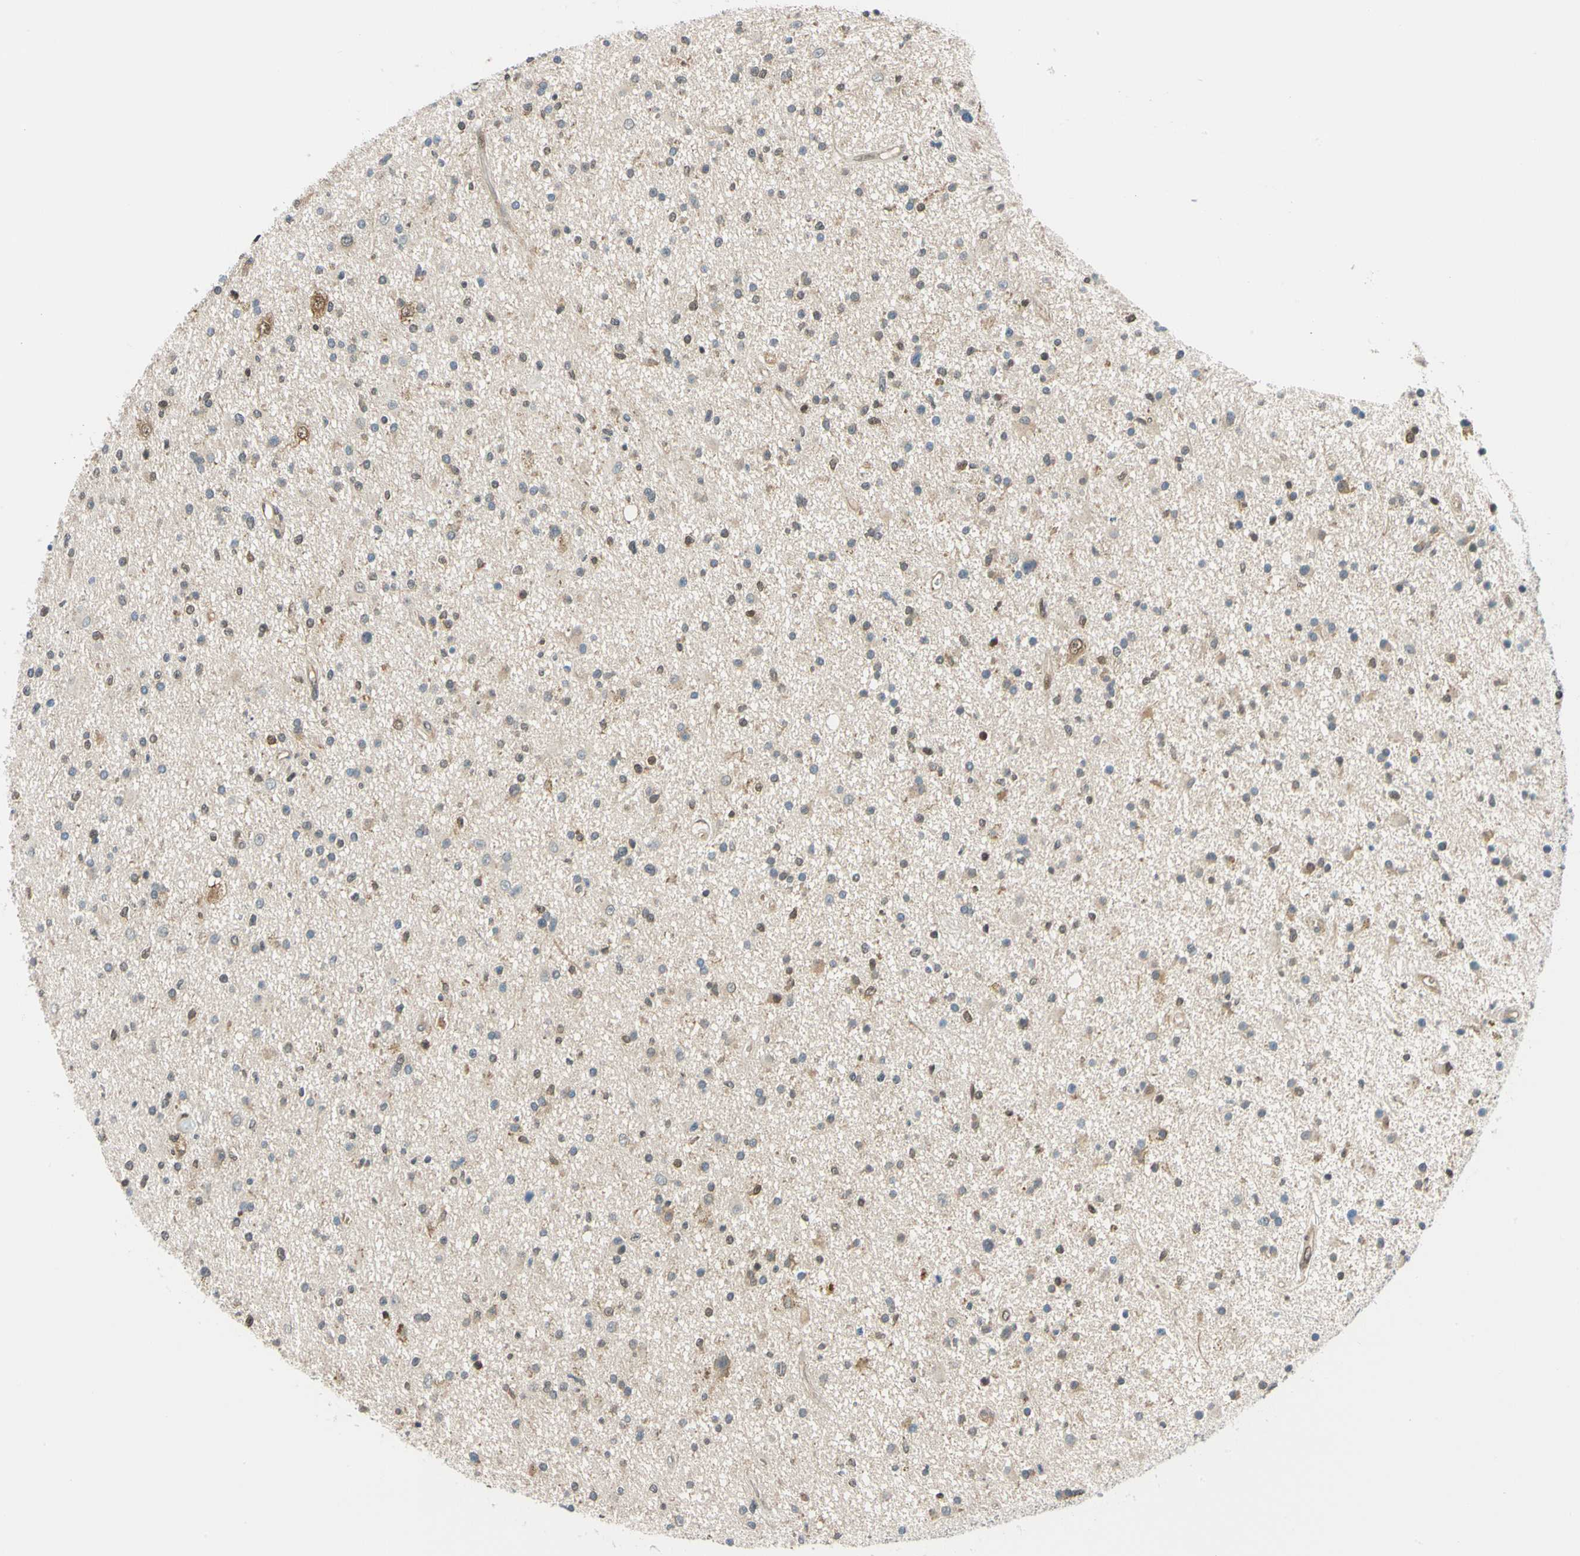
{"staining": {"intensity": "weak", "quantity": "<25%", "location": "cytoplasmic/membranous,nuclear"}, "tissue": "glioma", "cell_type": "Tumor cells", "image_type": "cancer", "snomed": [{"axis": "morphology", "description": "Glioma, malignant, High grade"}, {"axis": "topography", "description": "Brain"}], "caption": "Histopathology image shows no protein staining in tumor cells of glioma tissue.", "gene": "MAPK9", "patient": {"sex": "male", "age": 33}}